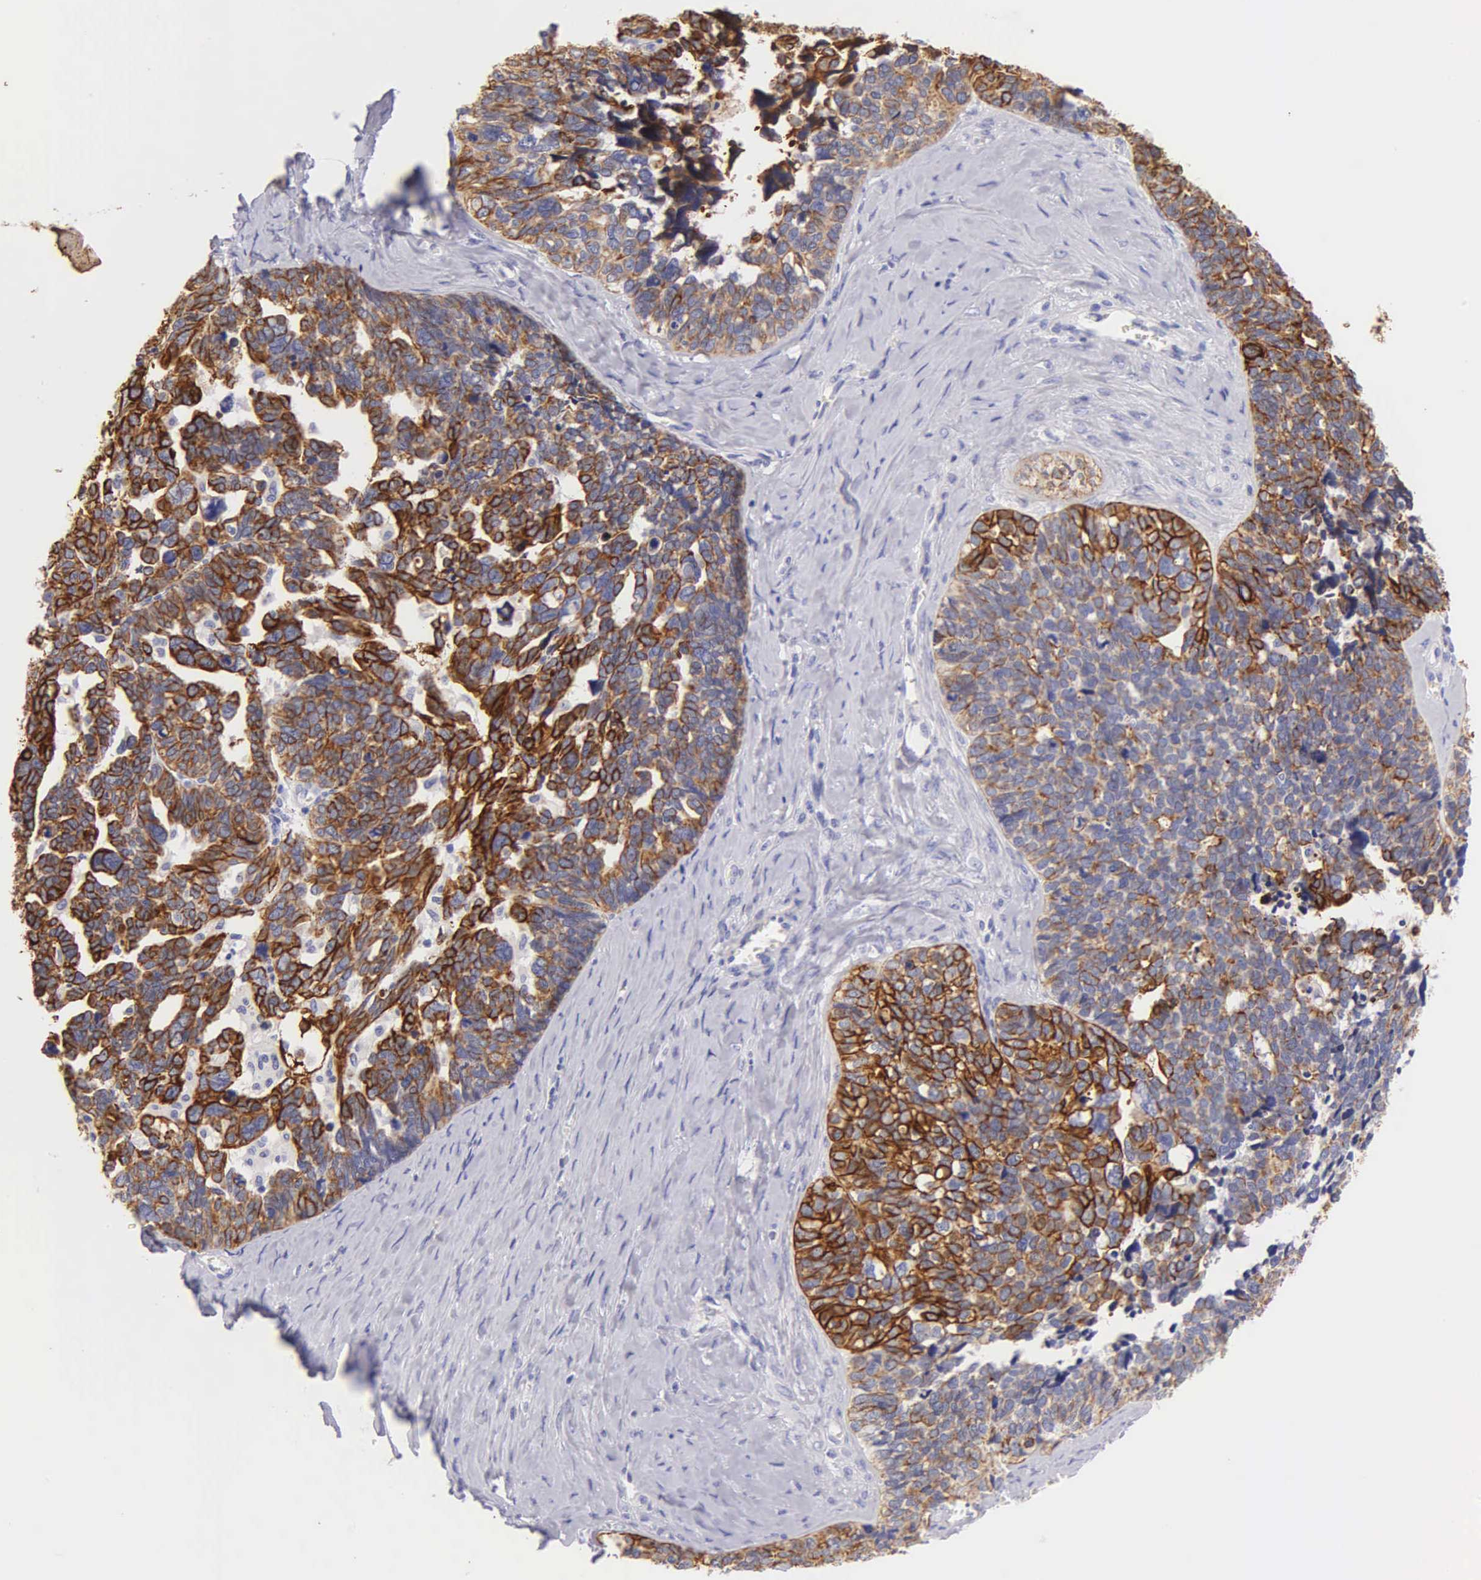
{"staining": {"intensity": "strong", "quantity": ">75%", "location": "cytoplasmic/membranous"}, "tissue": "ovarian cancer", "cell_type": "Tumor cells", "image_type": "cancer", "snomed": [{"axis": "morphology", "description": "Cystadenocarcinoma, serous, NOS"}, {"axis": "topography", "description": "Ovary"}], "caption": "Tumor cells show high levels of strong cytoplasmic/membranous expression in about >75% of cells in ovarian cancer (serous cystadenocarcinoma). The staining was performed using DAB (3,3'-diaminobenzidine), with brown indicating positive protein expression. Nuclei are stained blue with hematoxylin.", "gene": "KRT17", "patient": {"sex": "female", "age": 77}}